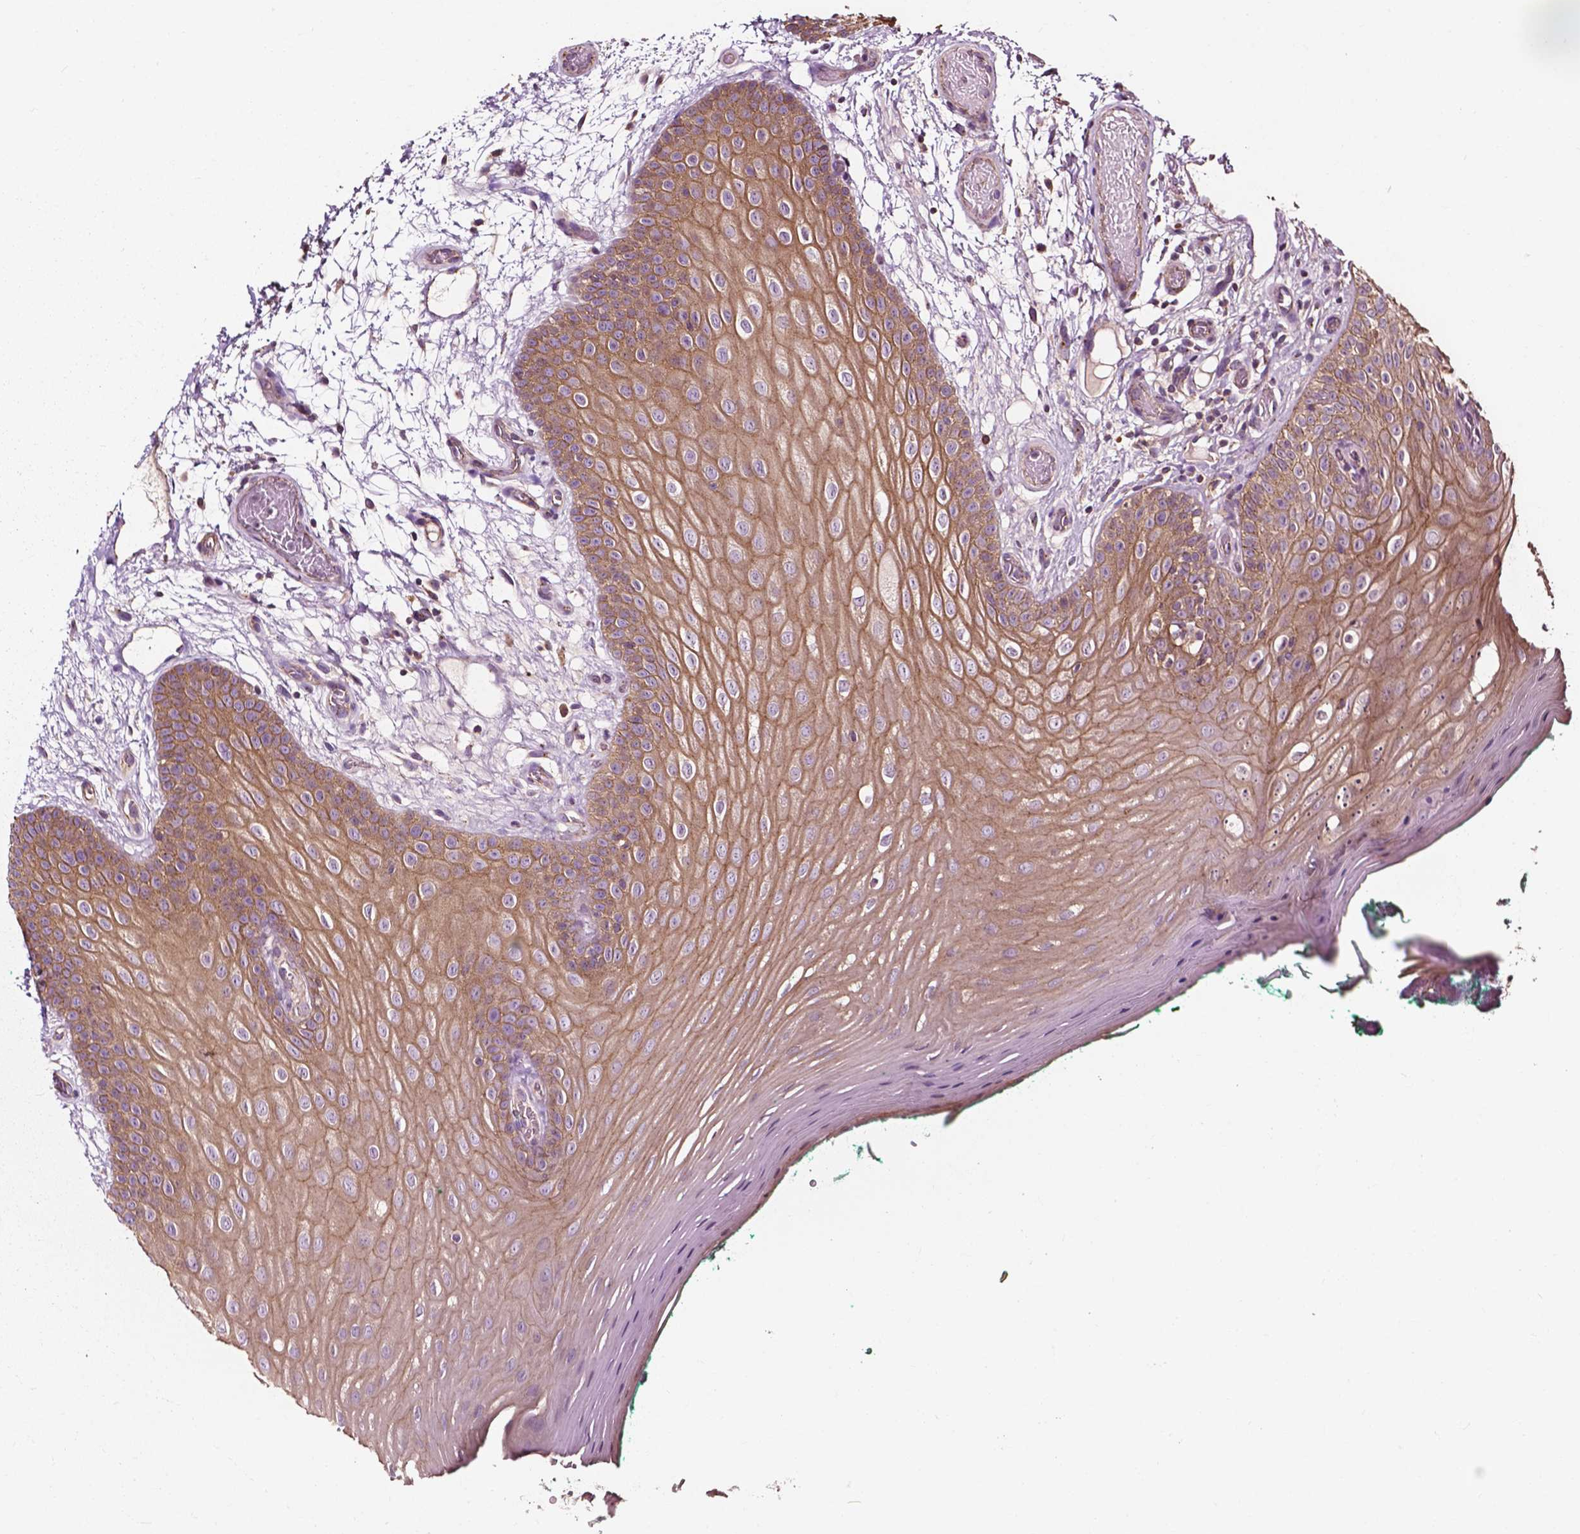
{"staining": {"intensity": "moderate", "quantity": ">75%", "location": "cytoplasmic/membranous"}, "tissue": "oral mucosa", "cell_type": "Squamous epithelial cells", "image_type": "normal", "snomed": [{"axis": "morphology", "description": "Normal tissue, NOS"}, {"axis": "morphology", "description": "Squamous cell carcinoma, NOS"}, {"axis": "topography", "description": "Oral tissue"}, {"axis": "topography", "description": "Head-Neck"}], "caption": "This micrograph exhibits benign oral mucosa stained with immunohistochemistry (IHC) to label a protein in brown. The cytoplasmic/membranous of squamous epithelial cells show moderate positivity for the protein. Nuclei are counter-stained blue.", "gene": "ATG16L1", "patient": {"sex": "male", "age": 78}}